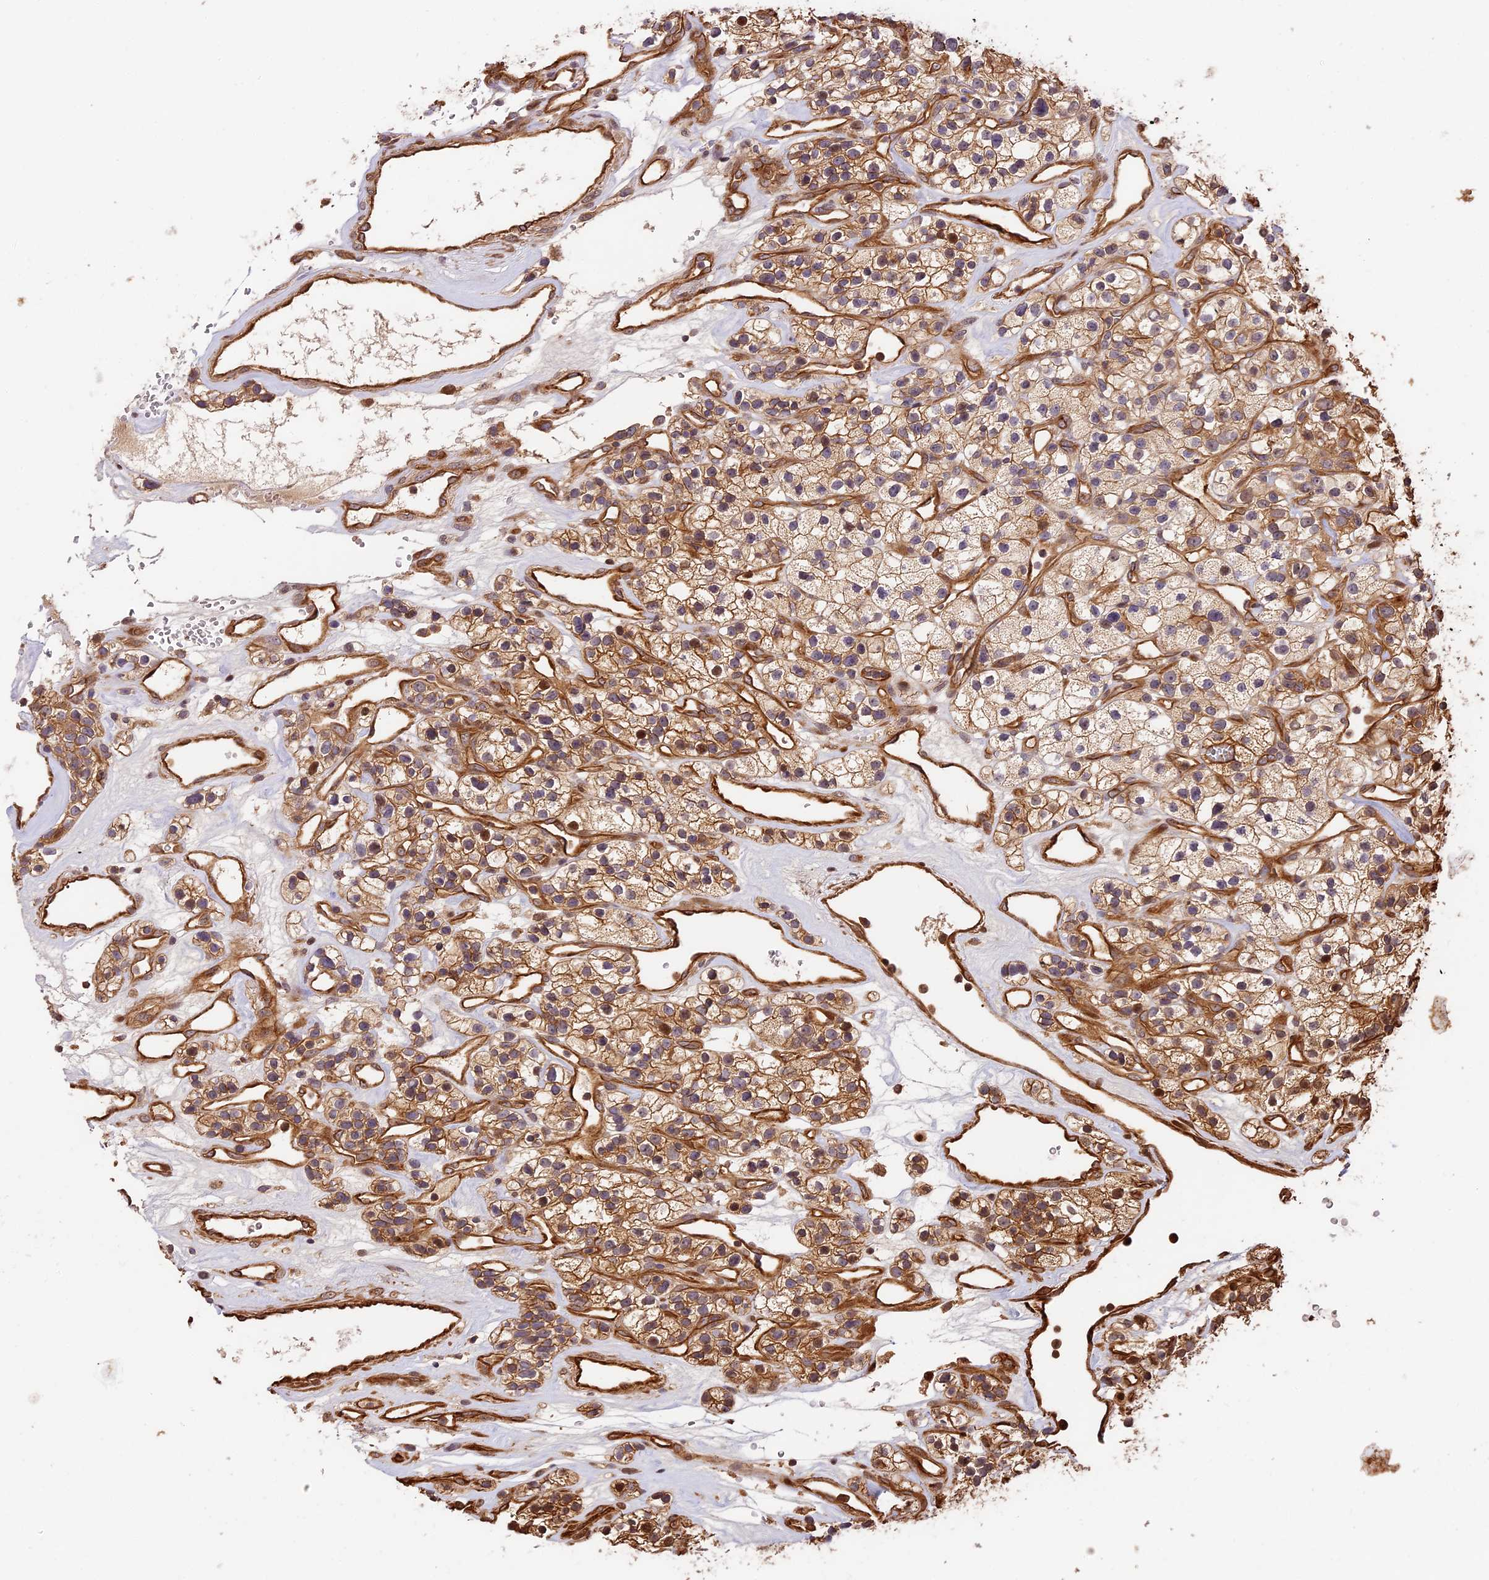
{"staining": {"intensity": "moderate", "quantity": ">75%", "location": "cytoplasmic/membranous"}, "tissue": "renal cancer", "cell_type": "Tumor cells", "image_type": "cancer", "snomed": [{"axis": "morphology", "description": "Adenocarcinoma, NOS"}, {"axis": "topography", "description": "Kidney"}], "caption": "Immunohistochemical staining of human adenocarcinoma (renal) displays medium levels of moderate cytoplasmic/membranous protein positivity in approximately >75% of tumor cells.", "gene": "PPP1R37", "patient": {"sex": "female", "age": 57}}